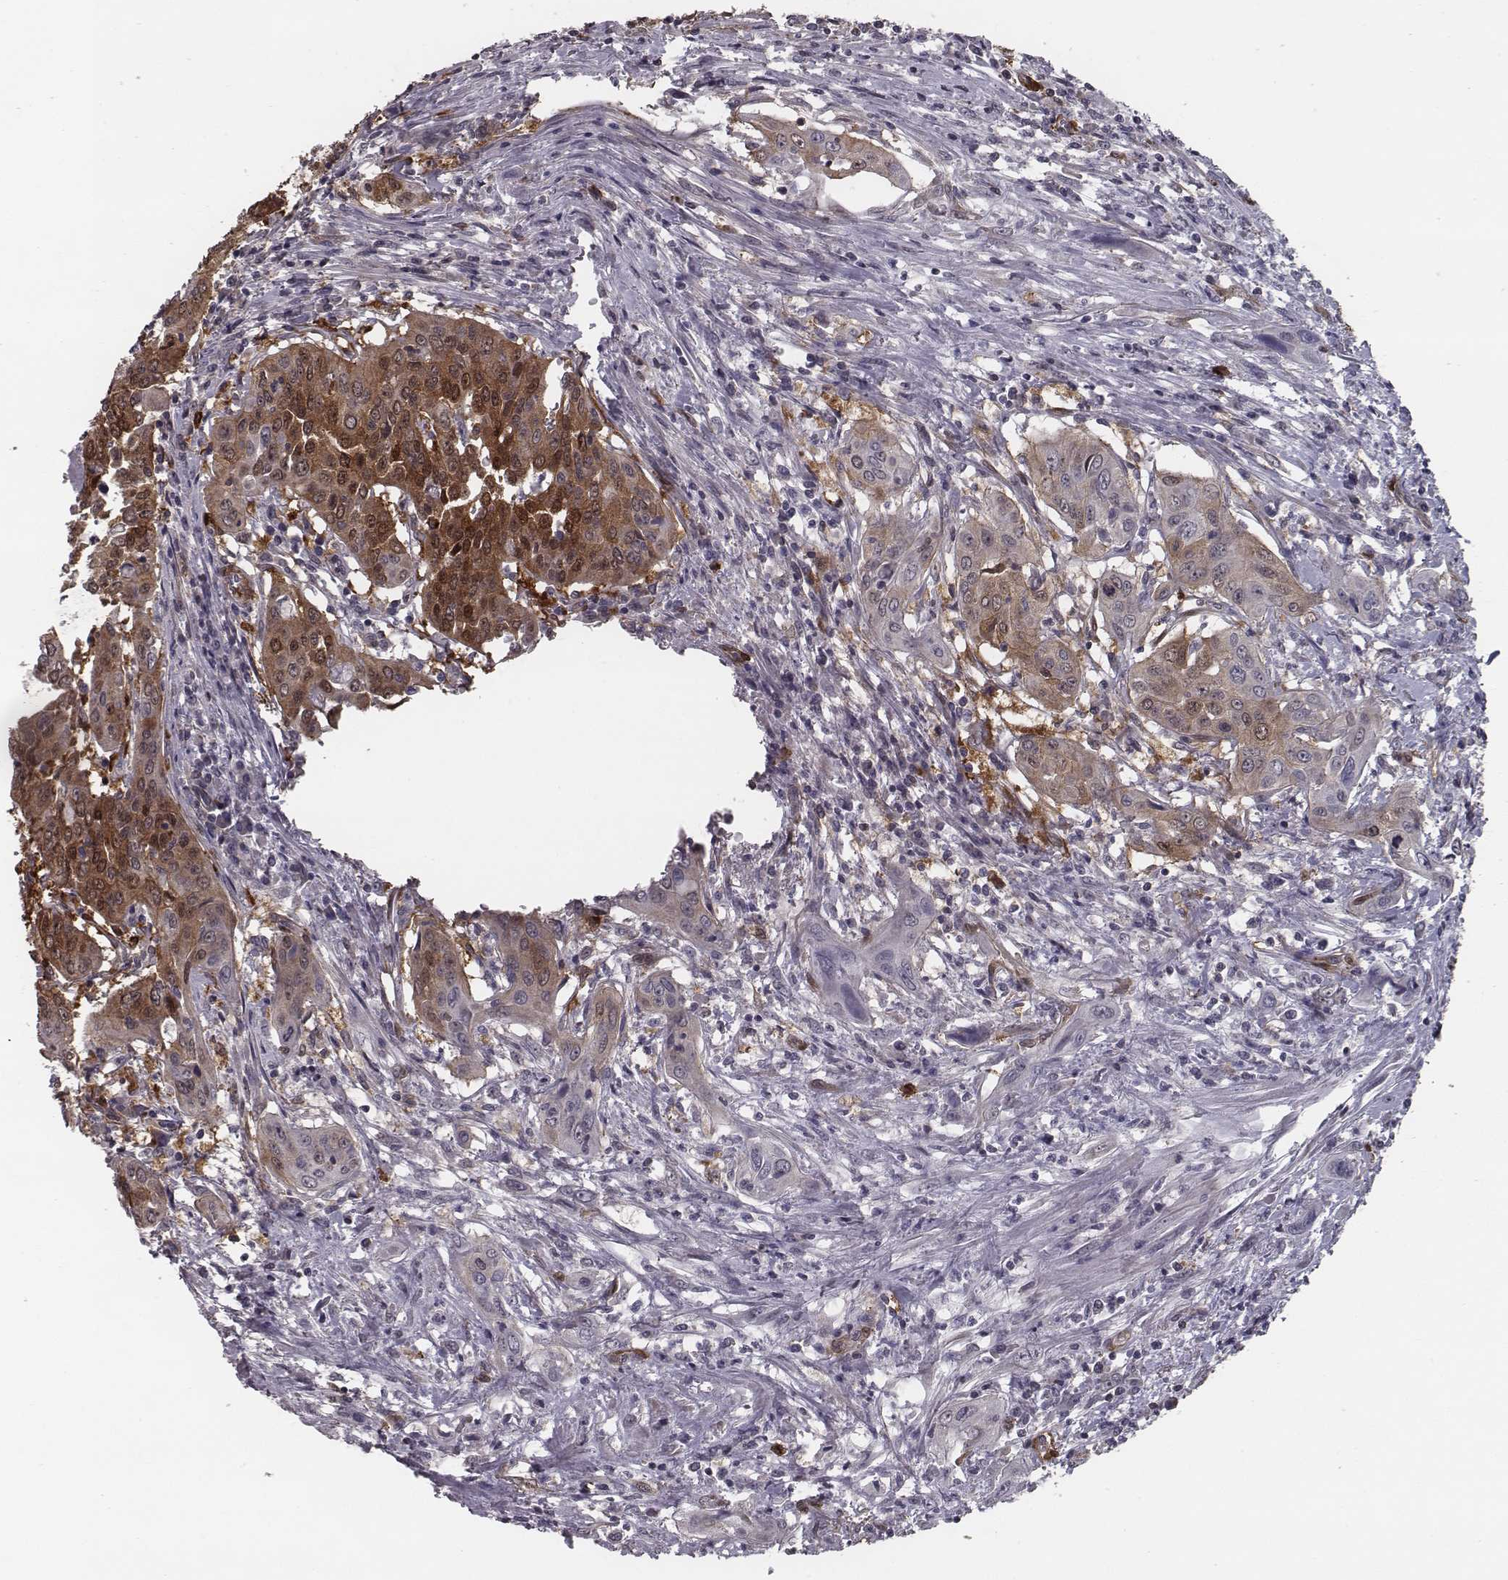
{"staining": {"intensity": "strong", "quantity": "25%-75%", "location": "cytoplasmic/membranous"}, "tissue": "urothelial cancer", "cell_type": "Tumor cells", "image_type": "cancer", "snomed": [{"axis": "morphology", "description": "Urothelial carcinoma, High grade"}, {"axis": "topography", "description": "Urinary bladder"}], "caption": "Immunohistochemistry histopathology image of urothelial carcinoma (high-grade) stained for a protein (brown), which displays high levels of strong cytoplasmic/membranous expression in approximately 25%-75% of tumor cells.", "gene": "ISYNA1", "patient": {"sex": "male", "age": 82}}